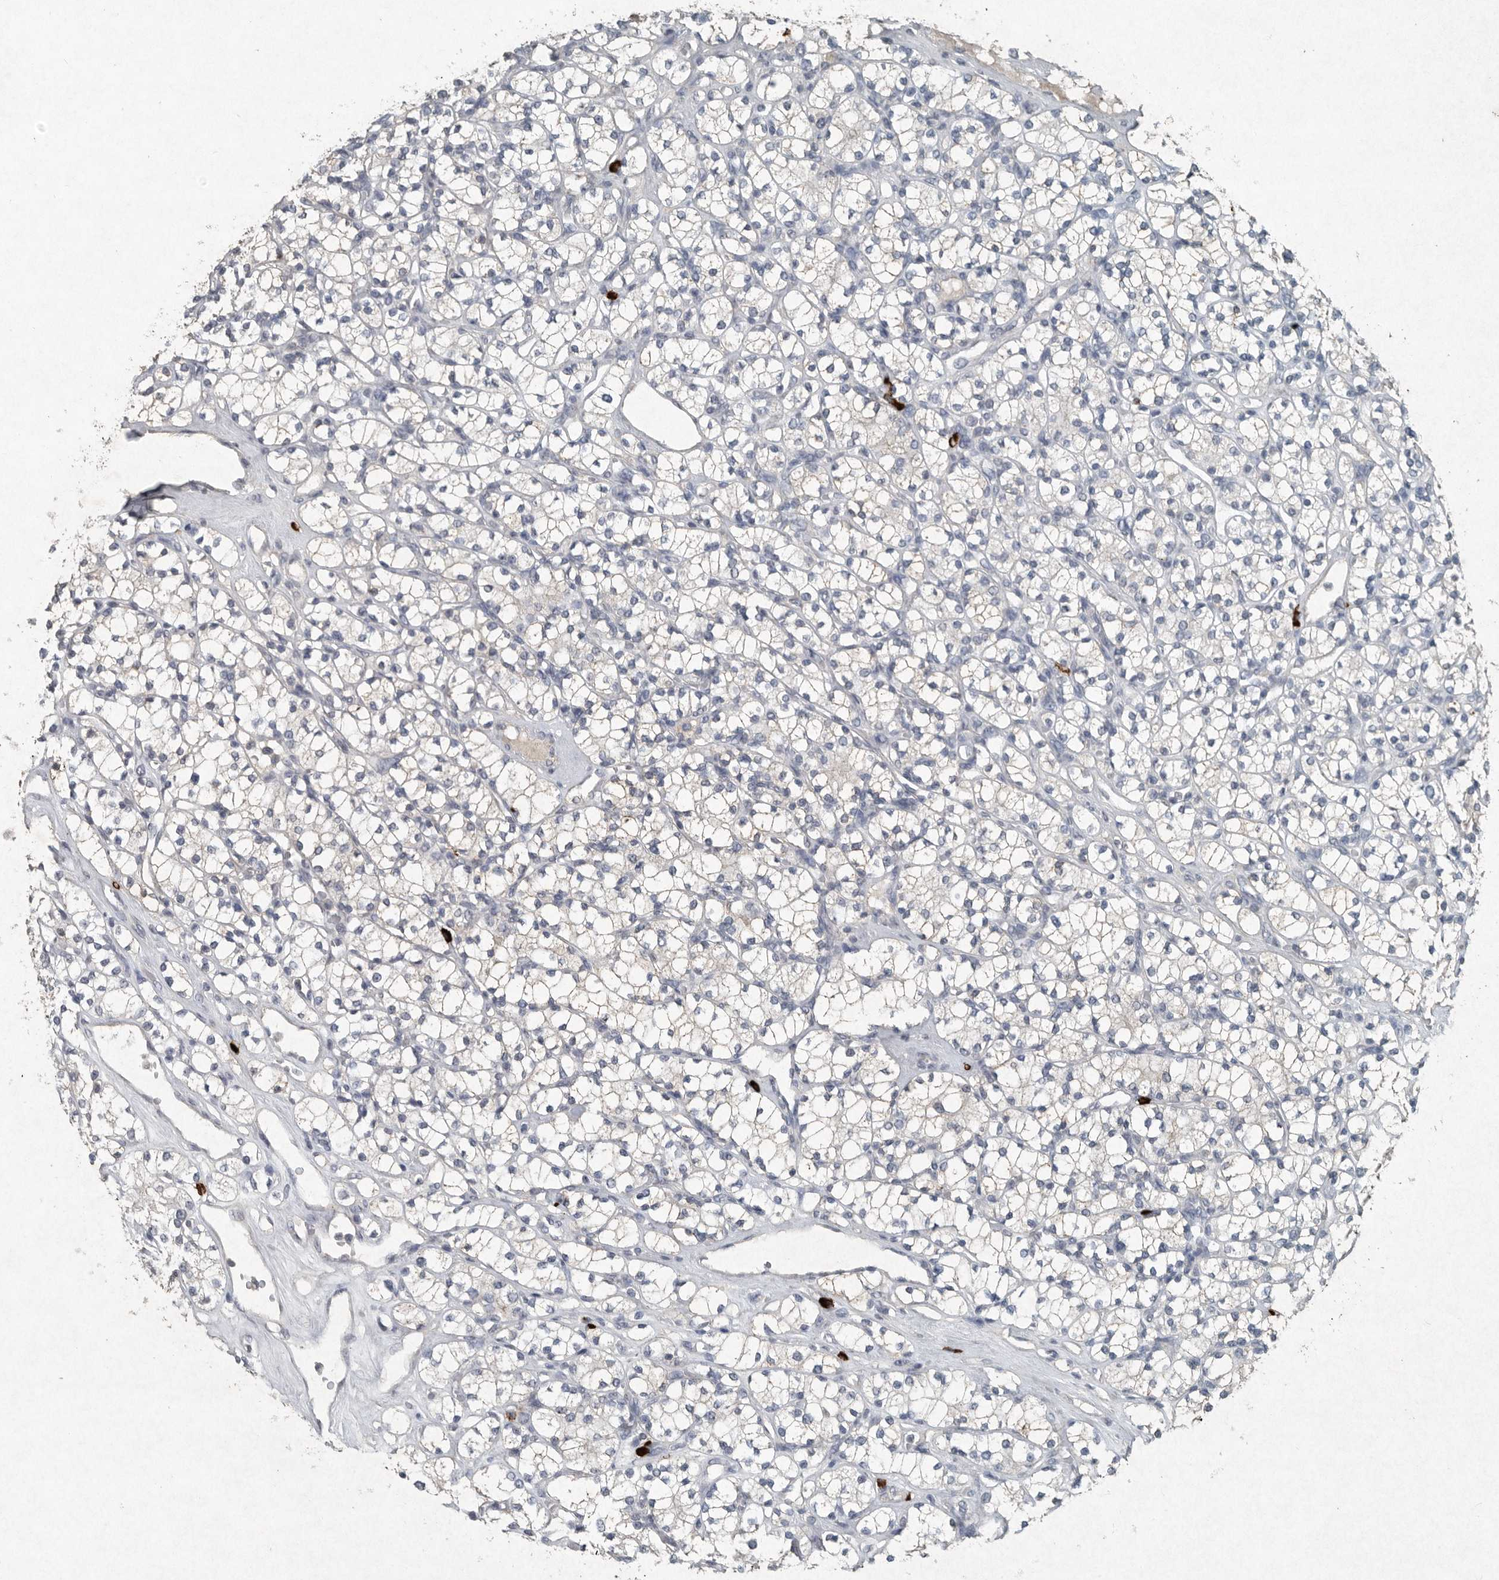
{"staining": {"intensity": "negative", "quantity": "none", "location": "none"}, "tissue": "renal cancer", "cell_type": "Tumor cells", "image_type": "cancer", "snomed": [{"axis": "morphology", "description": "Adenocarcinoma, NOS"}, {"axis": "topography", "description": "Kidney"}], "caption": "Protein analysis of adenocarcinoma (renal) demonstrates no significant staining in tumor cells.", "gene": "IL20", "patient": {"sex": "male", "age": 77}}